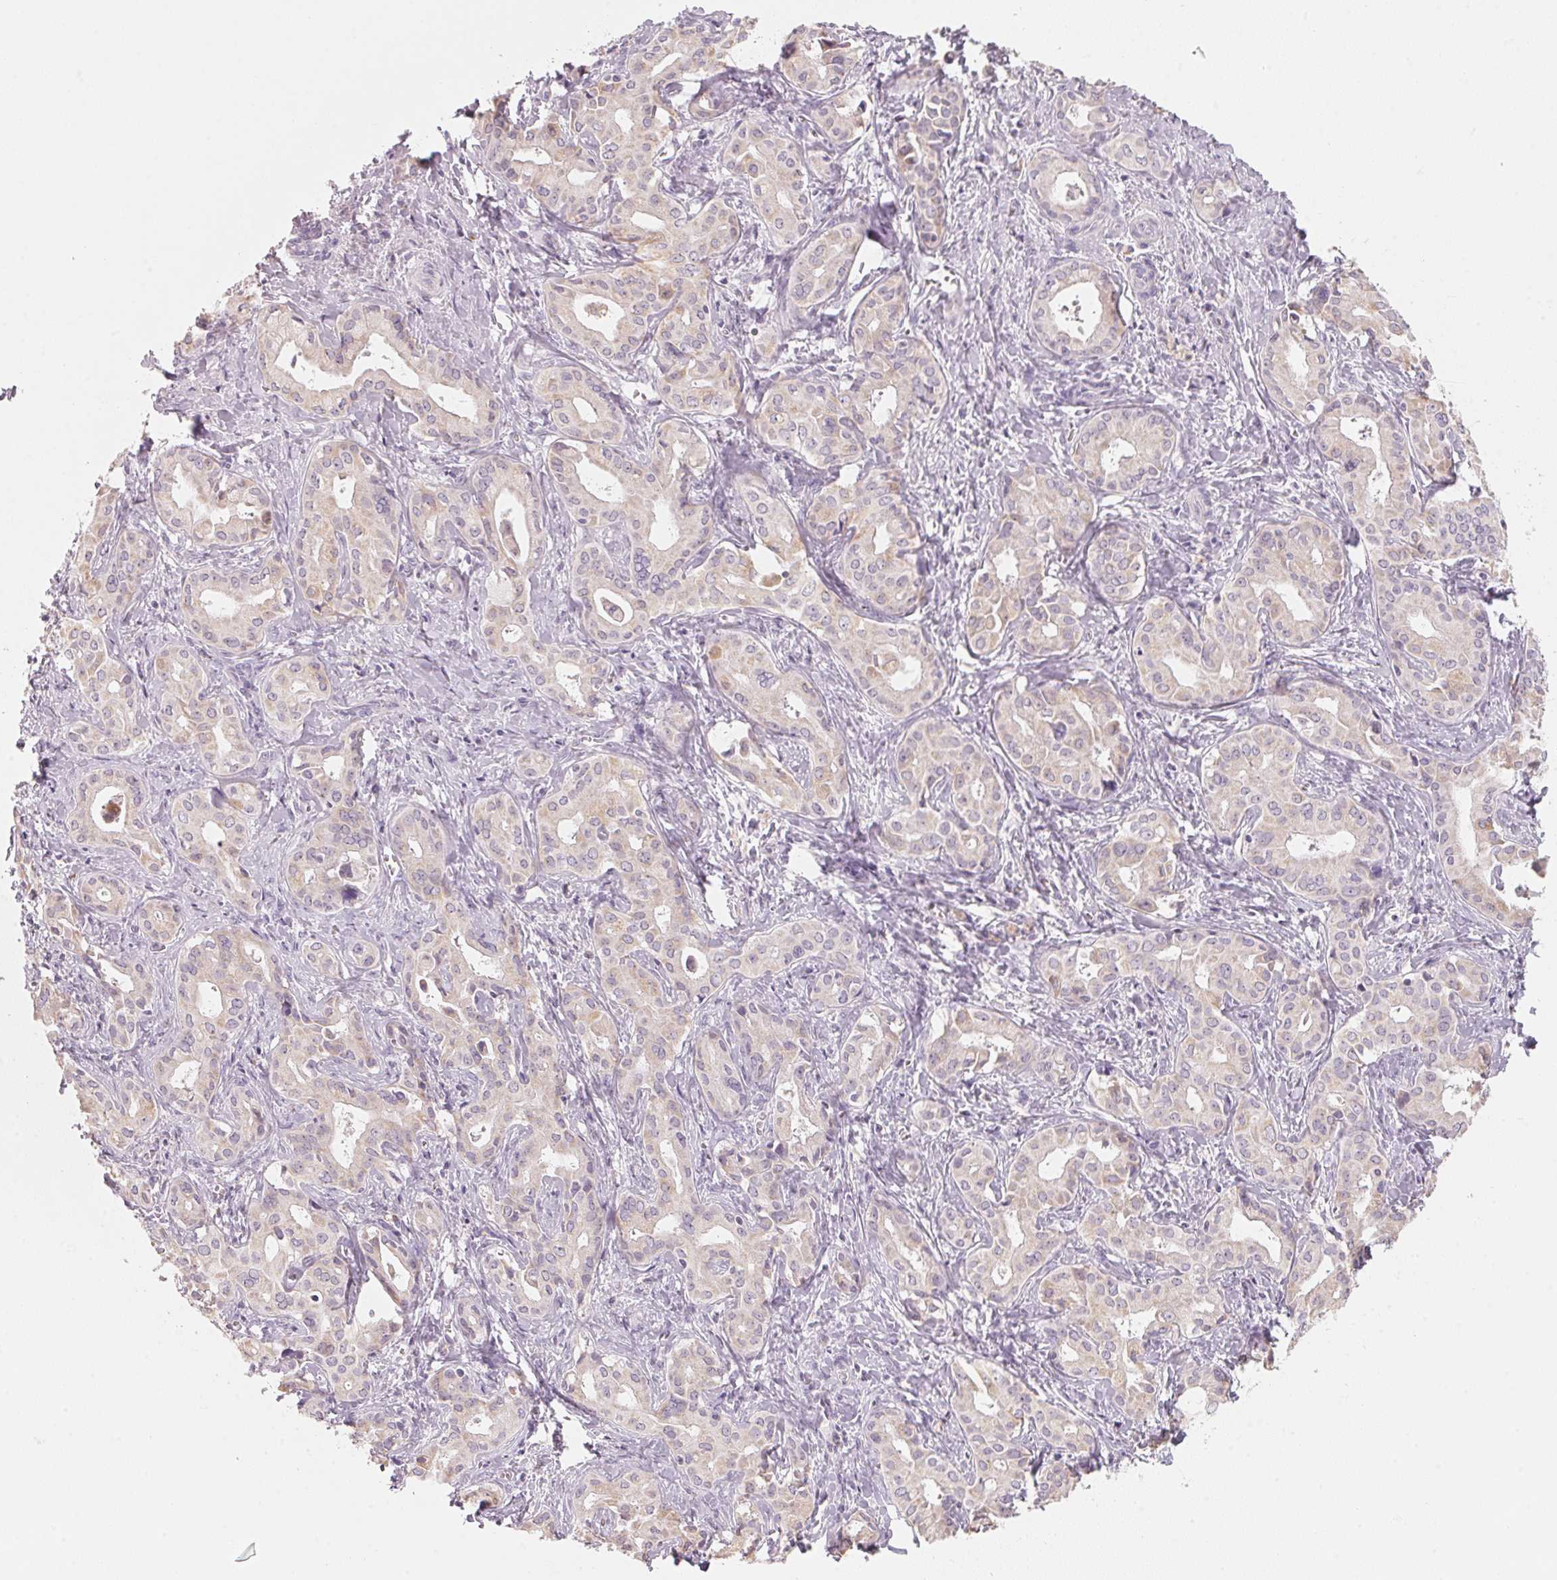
{"staining": {"intensity": "negative", "quantity": "none", "location": "none"}, "tissue": "liver cancer", "cell_type": "Tumor cells", "image_type": "cancer", "snomed": [{"axis": "morphology", "description": "Cholangiocarcinoma"}, {"axis": "topography", "description": "Liver"}], "caption": "A high-resolution micrograph shows IHC staining of liver cancer (cholangiocarcinoma), which reveals no significant positivity in tumor cells.", "gene": "ANKRD31", "patient": {"sex": "female", "age": 65}}